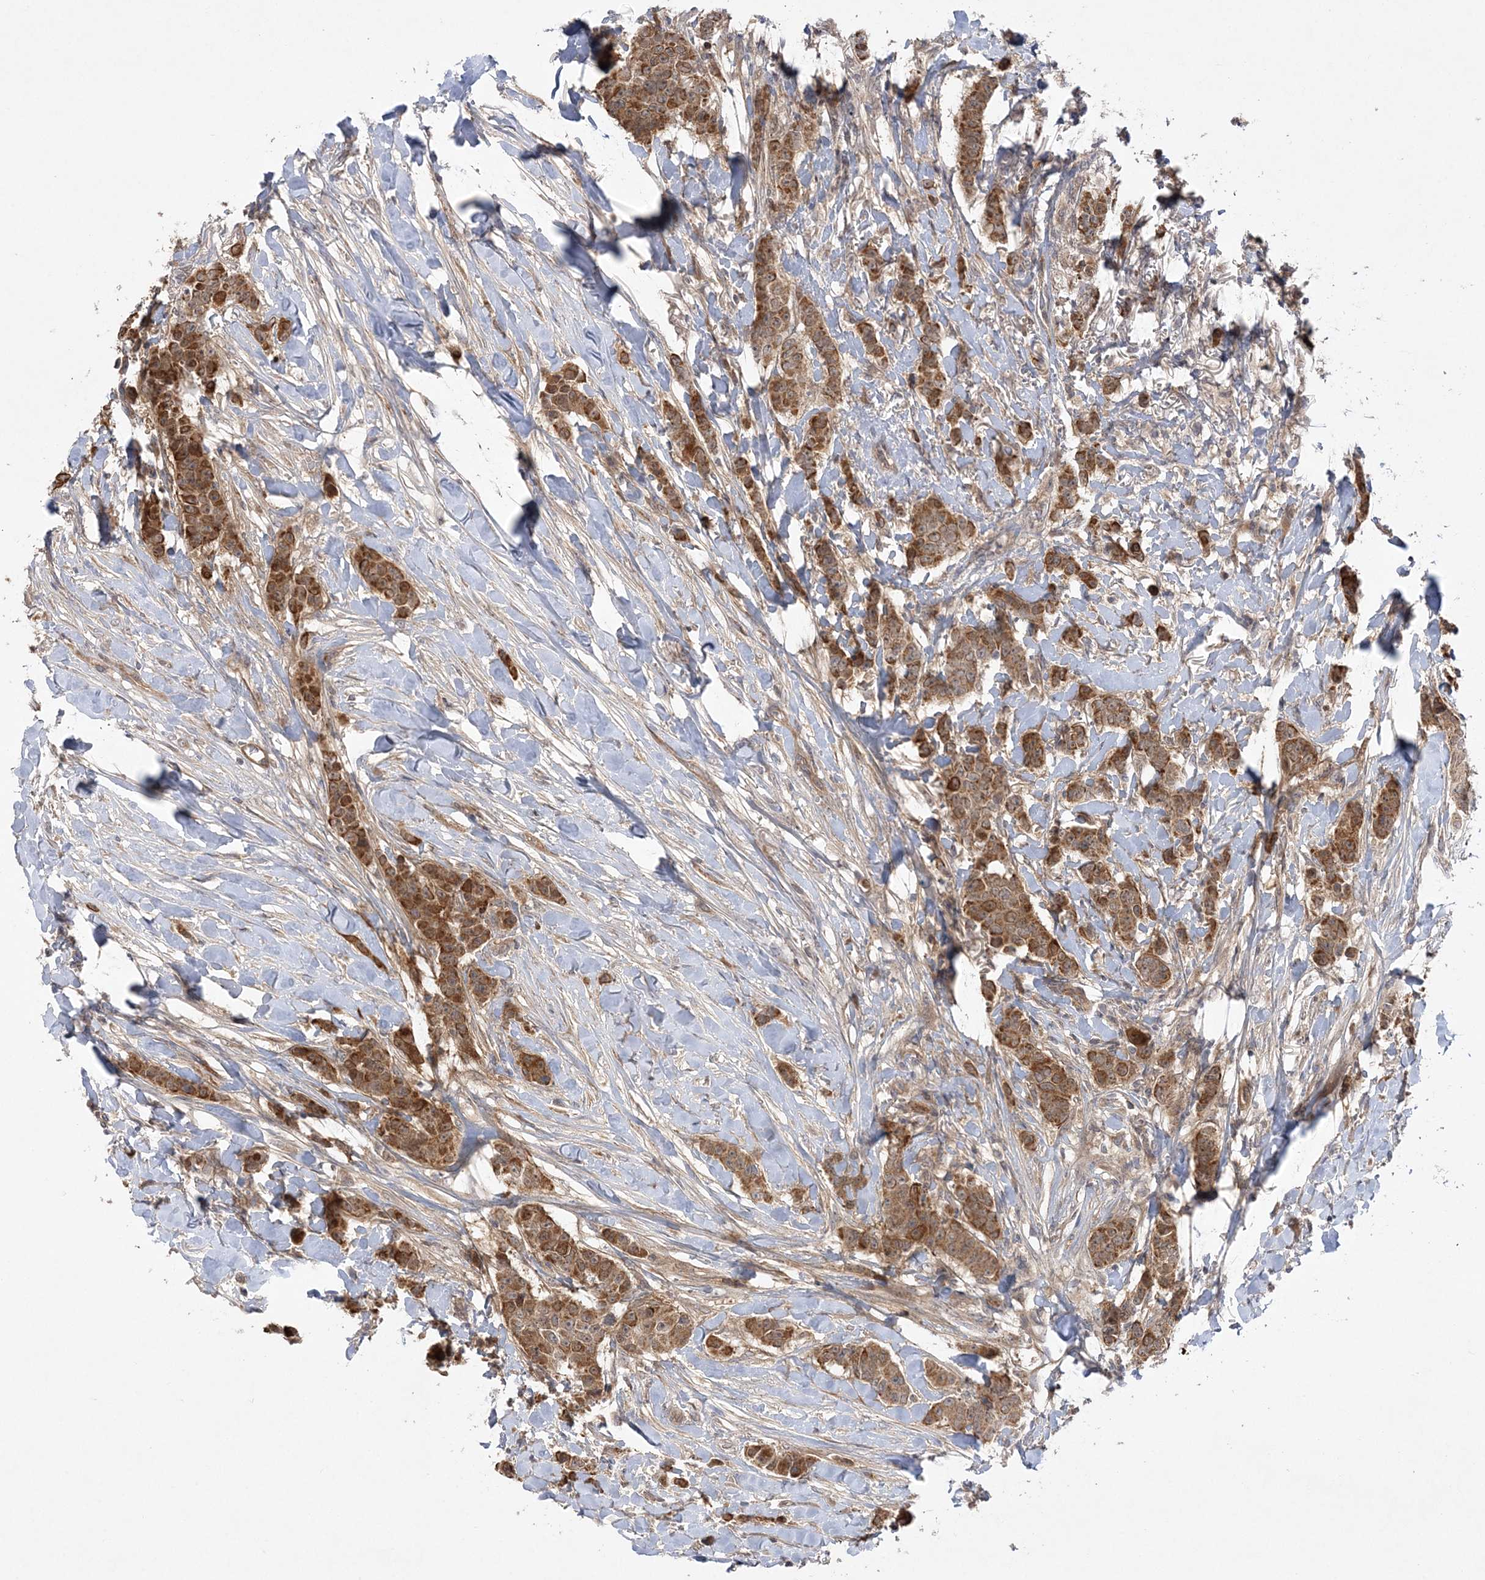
{"staining": {"intensity": "strong", "quantity": ">75%", "location": "cytoplasmic/membranous"}, "tissue": "breast cancer", "cell_type": "Tumor cells", "image_type": "cancer", "snomed": [{"axis": "morphology", "description": "Duct carcinoma"}, {"axis": "topography", "description": "Breast"}], "caption": "The image shows staining of breast cancer (infiltrating ductal carcinoma), revealing strong cytoplasmic/membranous protein positivity (brown color) within tumor cells.", "gene": "MMADHC", "patient": {"sex": "female", "age": 40}}